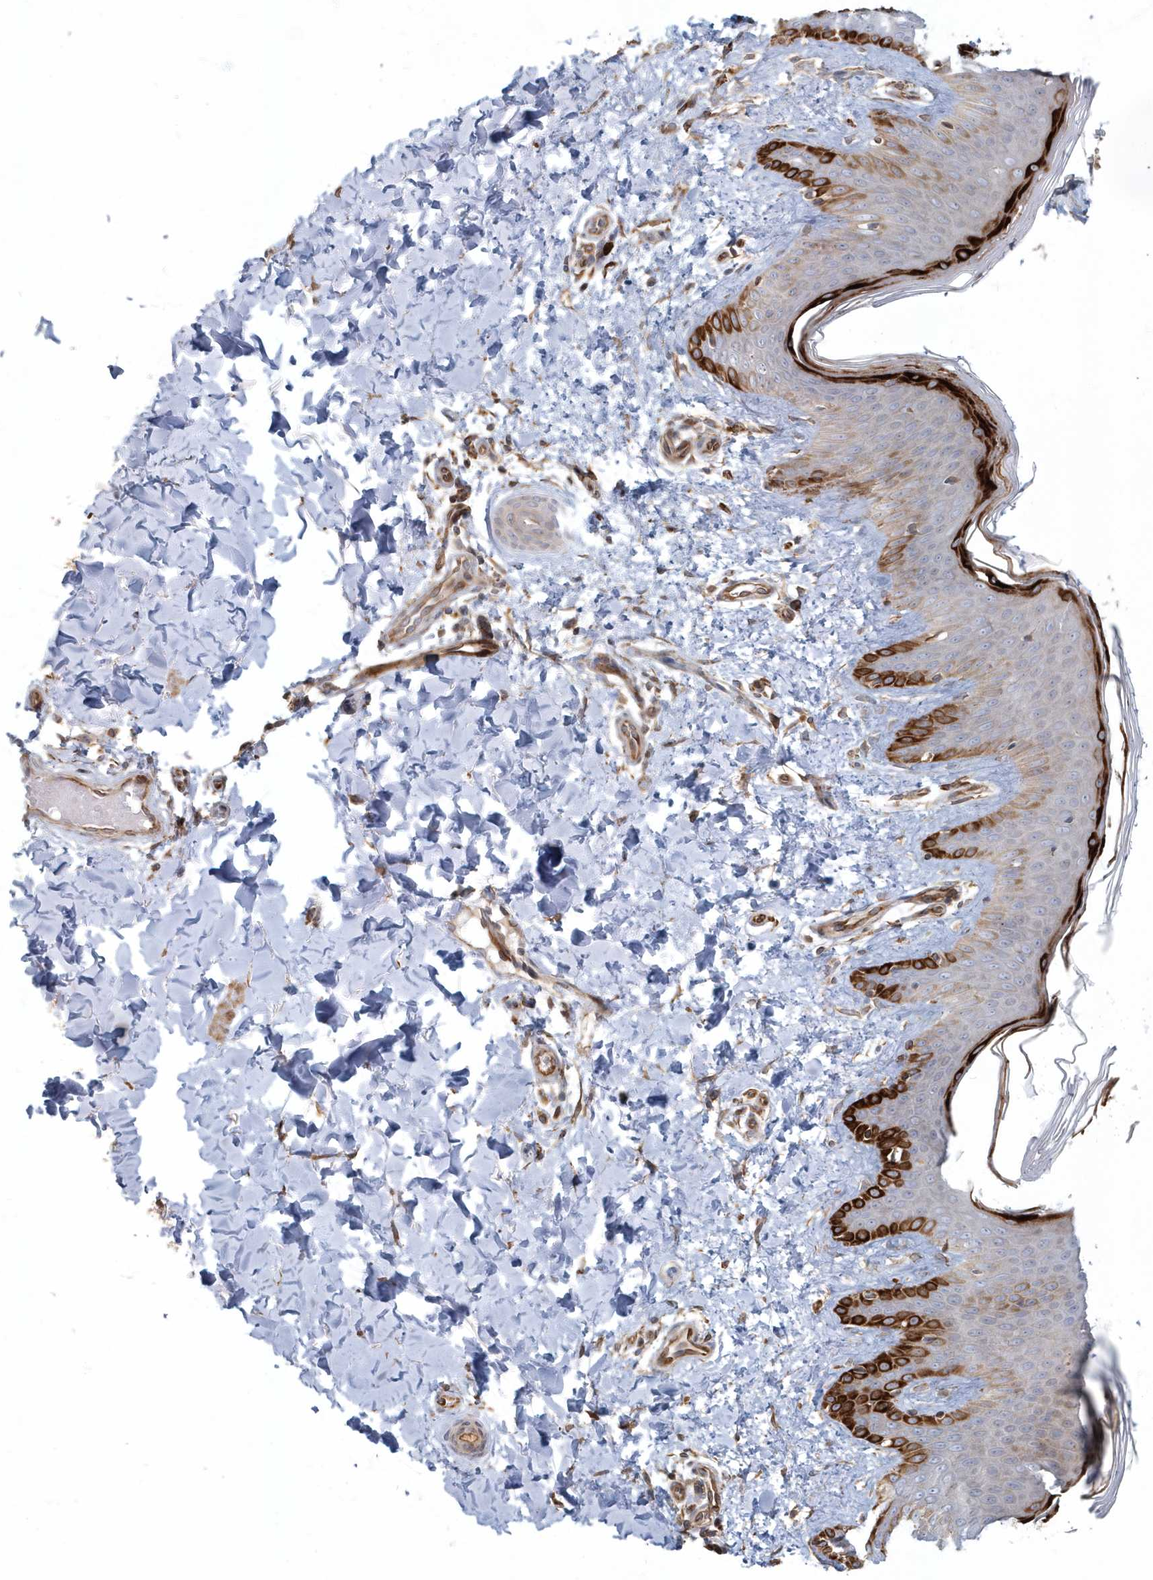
{"staining": {"intensity": "moderate", "quantity": ">75%", "location": "cytoplasmic/membranous"}, "tissue": "skin", "cell_type": "Fibroblasts", "image_type": "normal", "snomed": [{"axis": "morphology", "description": "Normal tissue, NOS"}, {"axis": "topography", "description": "Skin"}], "caption": "Fibroblasts exhibit moderate cytoplasmic/membranous positivity in approximately >75% of cells in normal skin.", "gene": "ARHGEF38", "patient": {"sex": "male", "age": 36}}